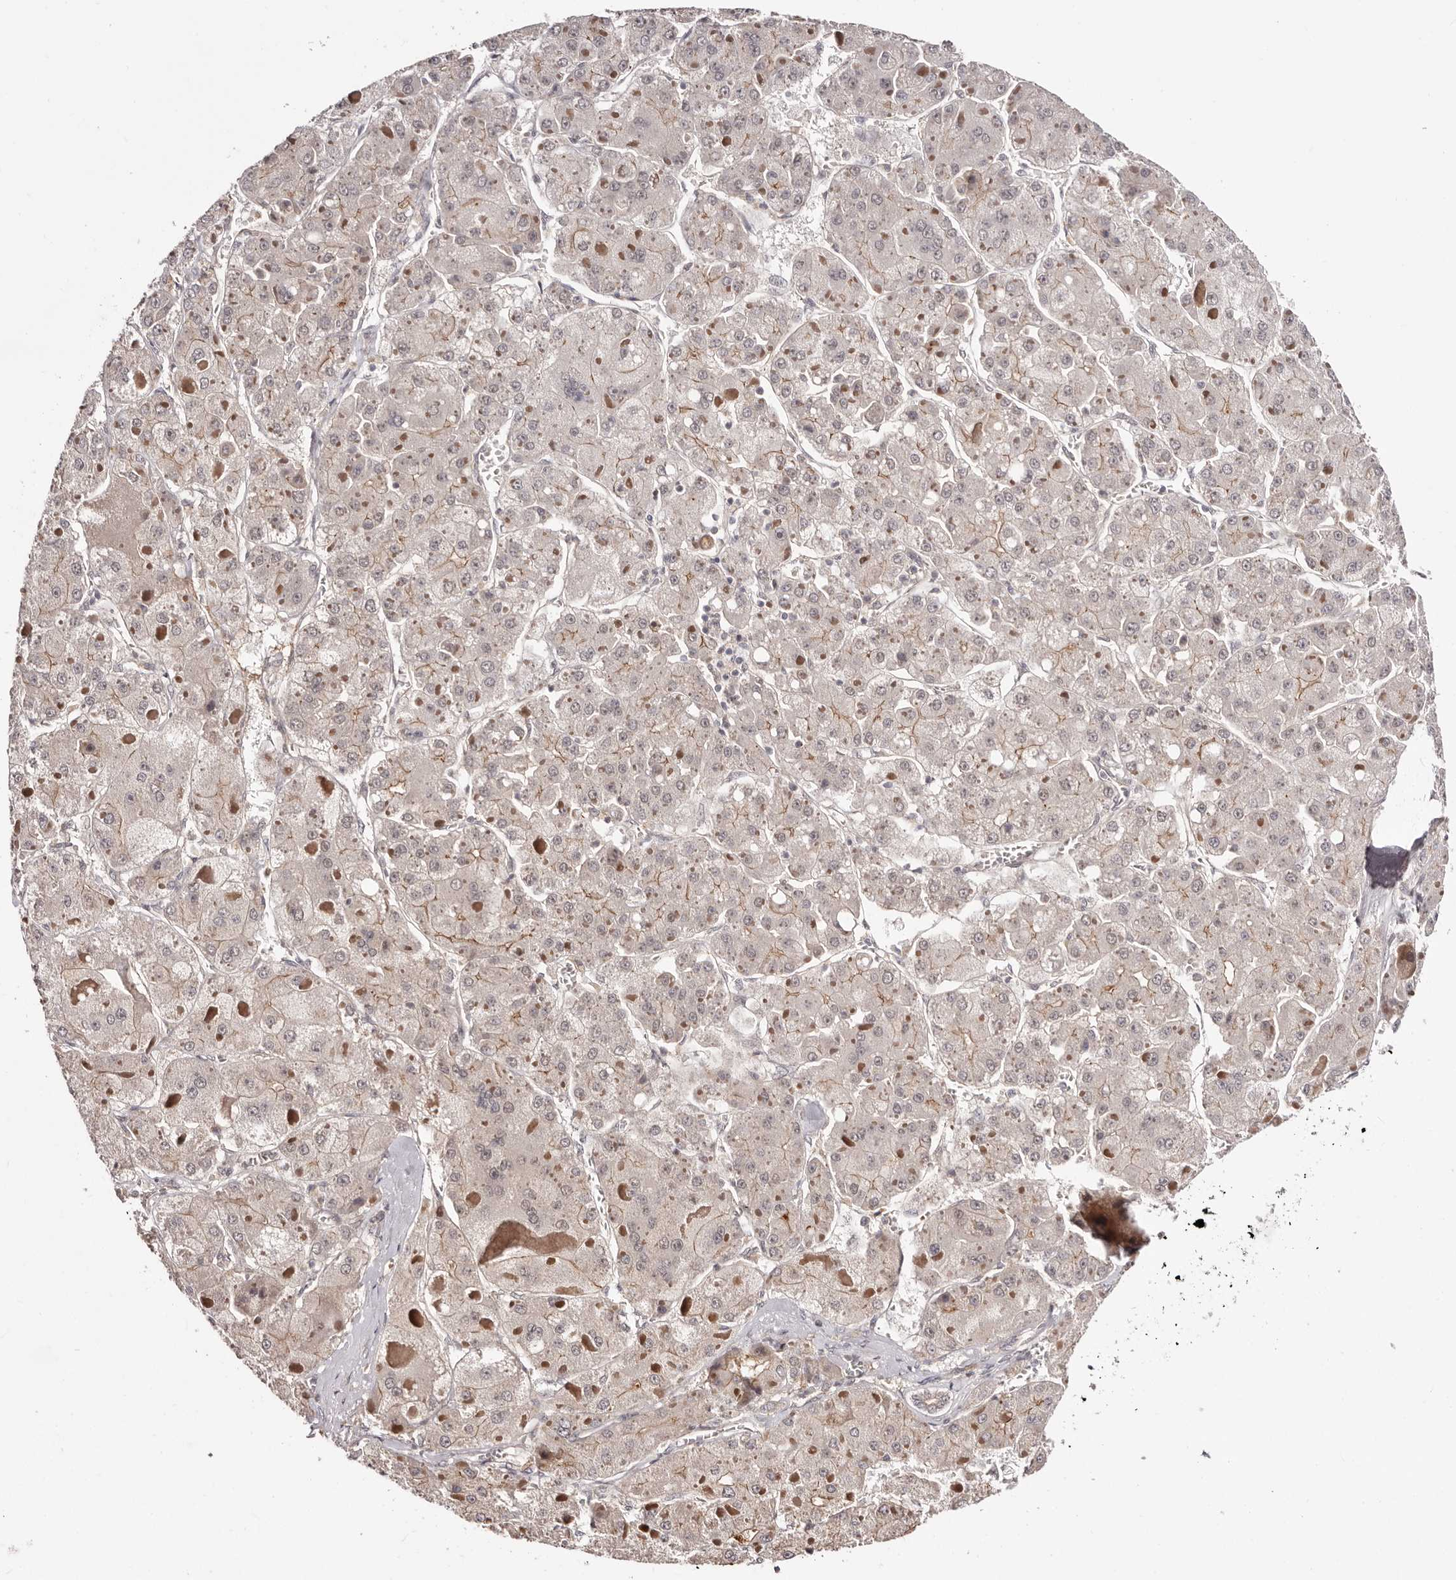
{"staining": {"intensity": "weak", "quantity": "<25%", "location": "cytoplasmic/membranous"}, "tissue": "liver cancer", "cell_type": "Tumor cells", "image_type": "cancer", "snomed": [{"axis": "morphology", "description": "Carcinoma, Hepatocellular, NOS"}, {"axis": "topography", "description": "Liver"}], "caption": "Human liver cancer stained for a protein using immunohistochemistry (IHC) displays no staining in tumor cells.", "gene": "EGR3", "patient": {"sex": "female", "age": 73}}